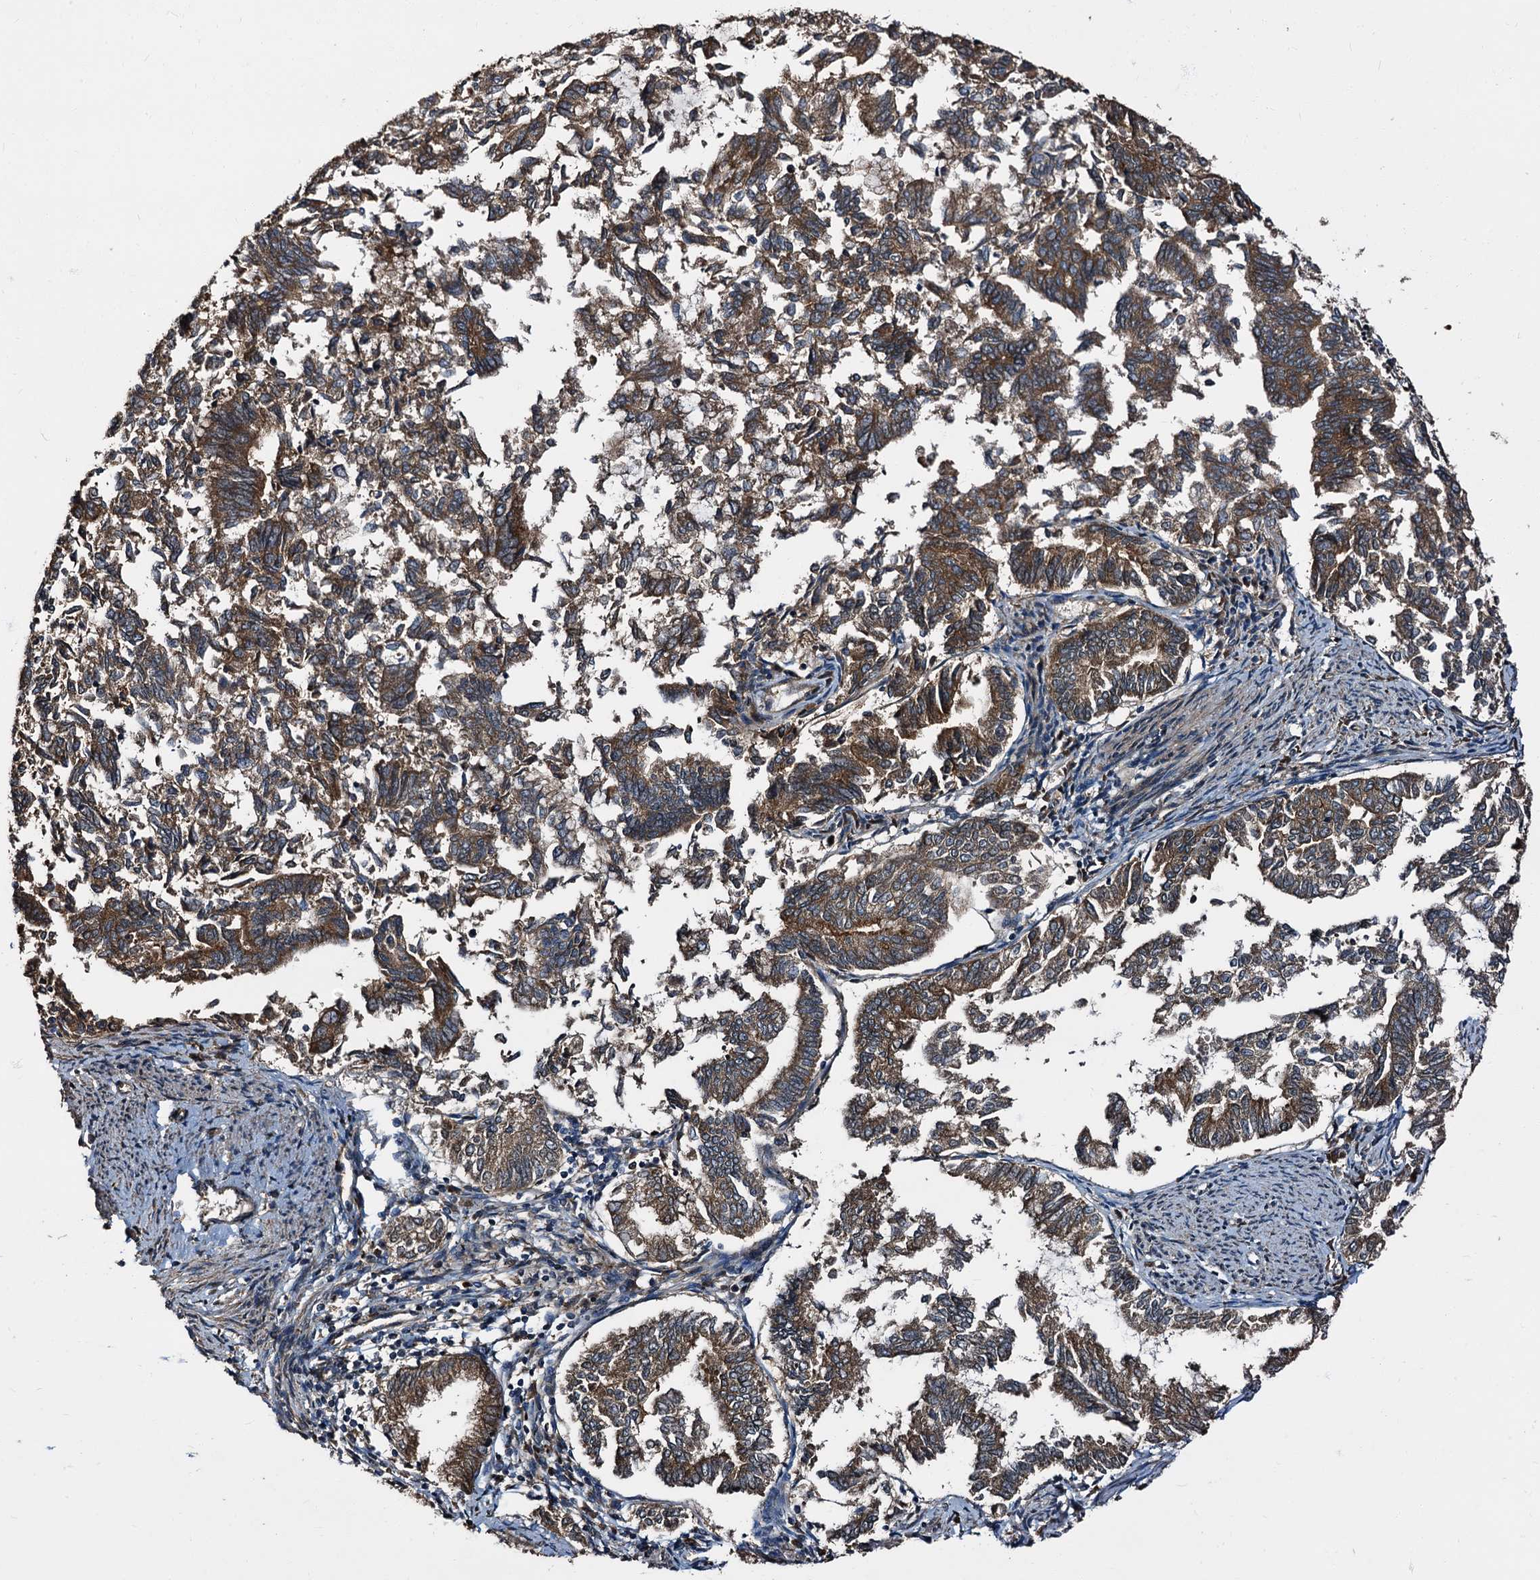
{"staining": {"intensity": "moderate", "quantity": ">75%", "location": "cytoplasmic/membranous"}, "tissue": "endometrial cancer", "cell_type": "Tumor cells", "image_type": "cancer", "snomed": [{"axis": "morphology", "description": "Adenocarcinoma, NOS"}, {"axis": "topography", "description": "Endometrium"}], "caption": "Adenocarcinoma (endometrial) was stained to show a protein in brown. There is medium levels of moderate cytoplasmic/membranous staining in approximately >75% of tumor cells. Using DAB (3,3'-diaminobenzidine) (brown) and hematoxylin (blue) stains, captured at high magnification using brightfield microscopy.", "gene": "PEX5", "patient": {"sex": "female", "age": 79}}